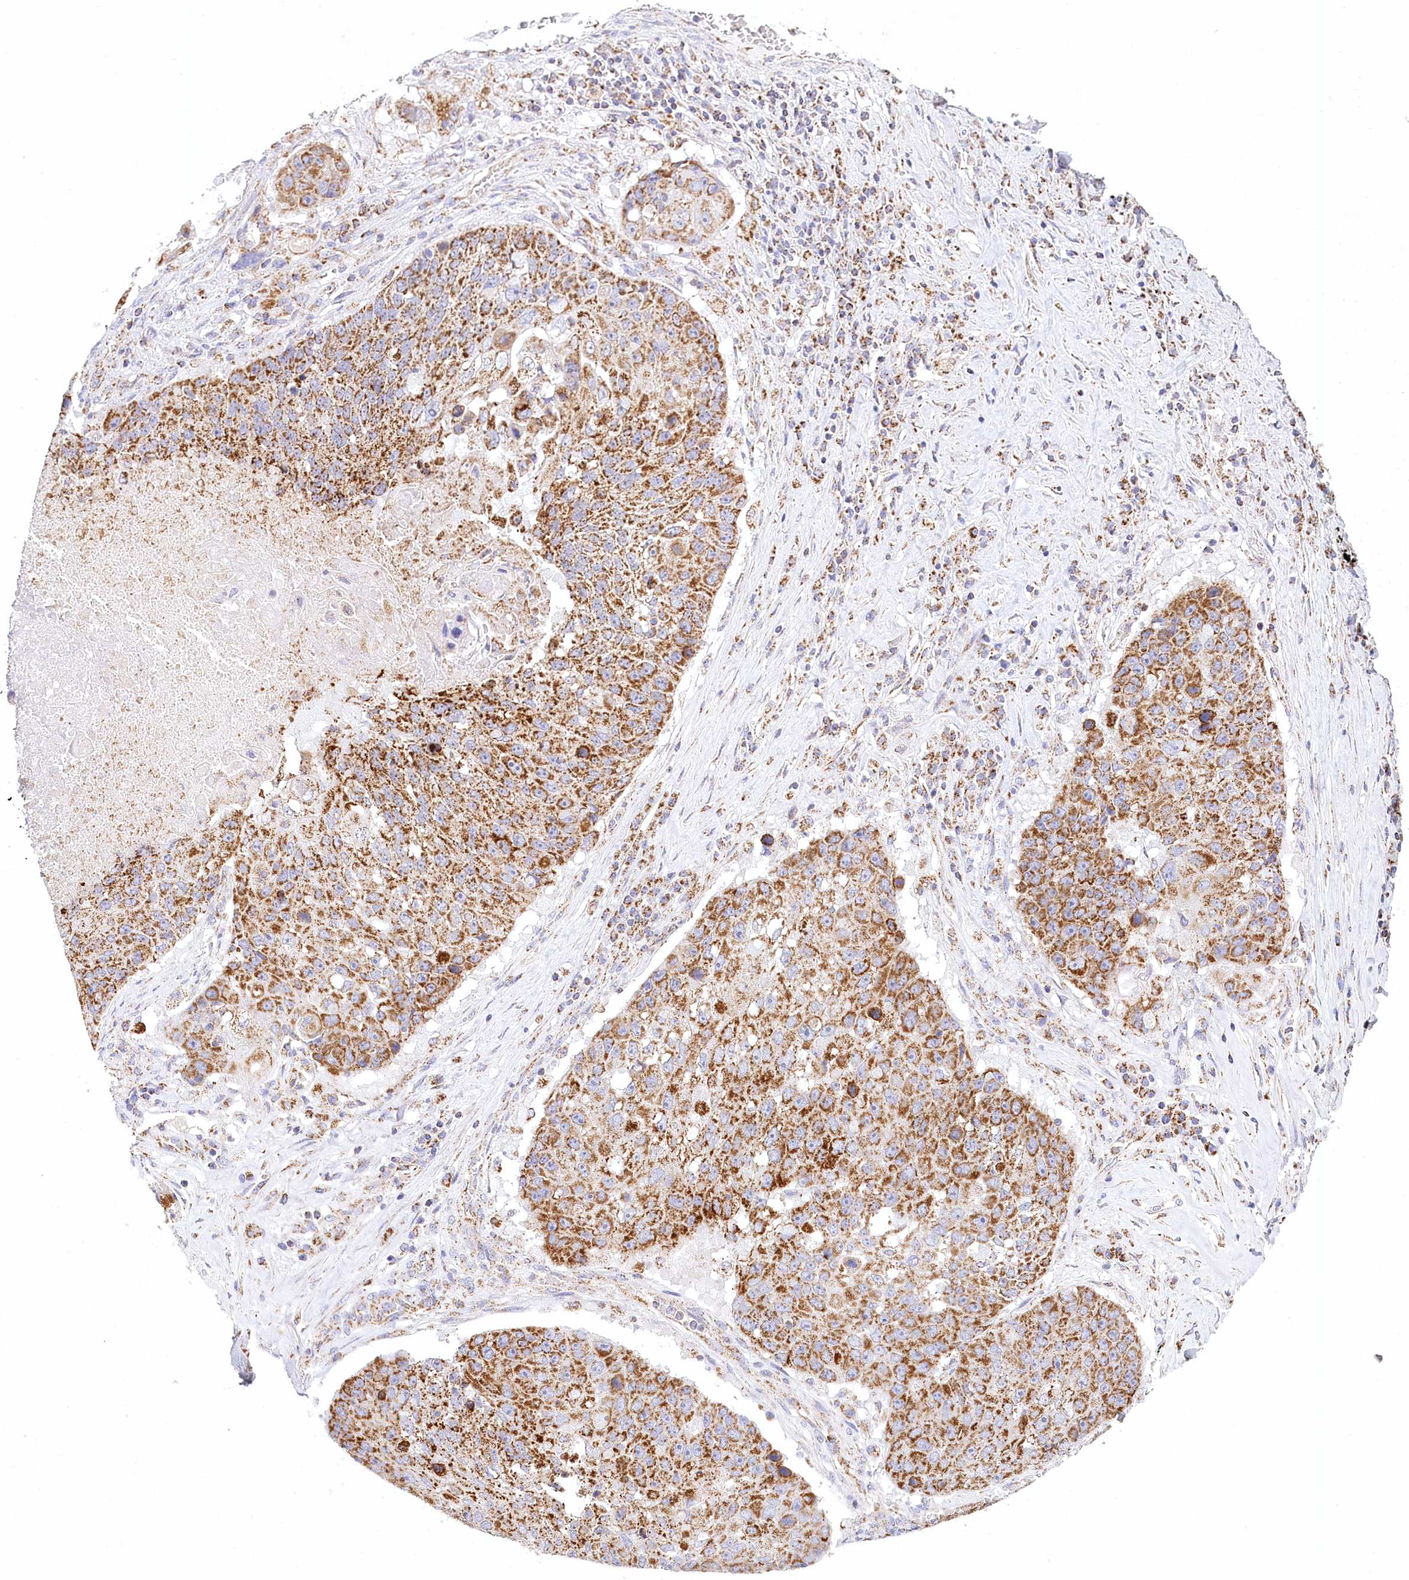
{"staining": {"intensity": "strong", "quantity": ">75%", "location": "cytoplasmic/membranous"}, "tissue": "lung cancer", "cell_type": "Tumor cells", "image_type": "cancer", "snomed": [{"axis": "morphology", "description": "Squamous cell carcinoma, NOS"}, {"axis": "topography", "description": "Lung"}], "caption": "Protein staining by IHC demonstrates strong cytoplasmic/membranous staining in about >75% of tumor cells in lung cancer. The staining is performed using DAB (3,3'-diaminobenzidine) brown chromogen to label protein expression. The nuclei are counter-stained blue using hematoxylin.", "gene": "LSS", "patient": {"sex": "male", "age": 61}}